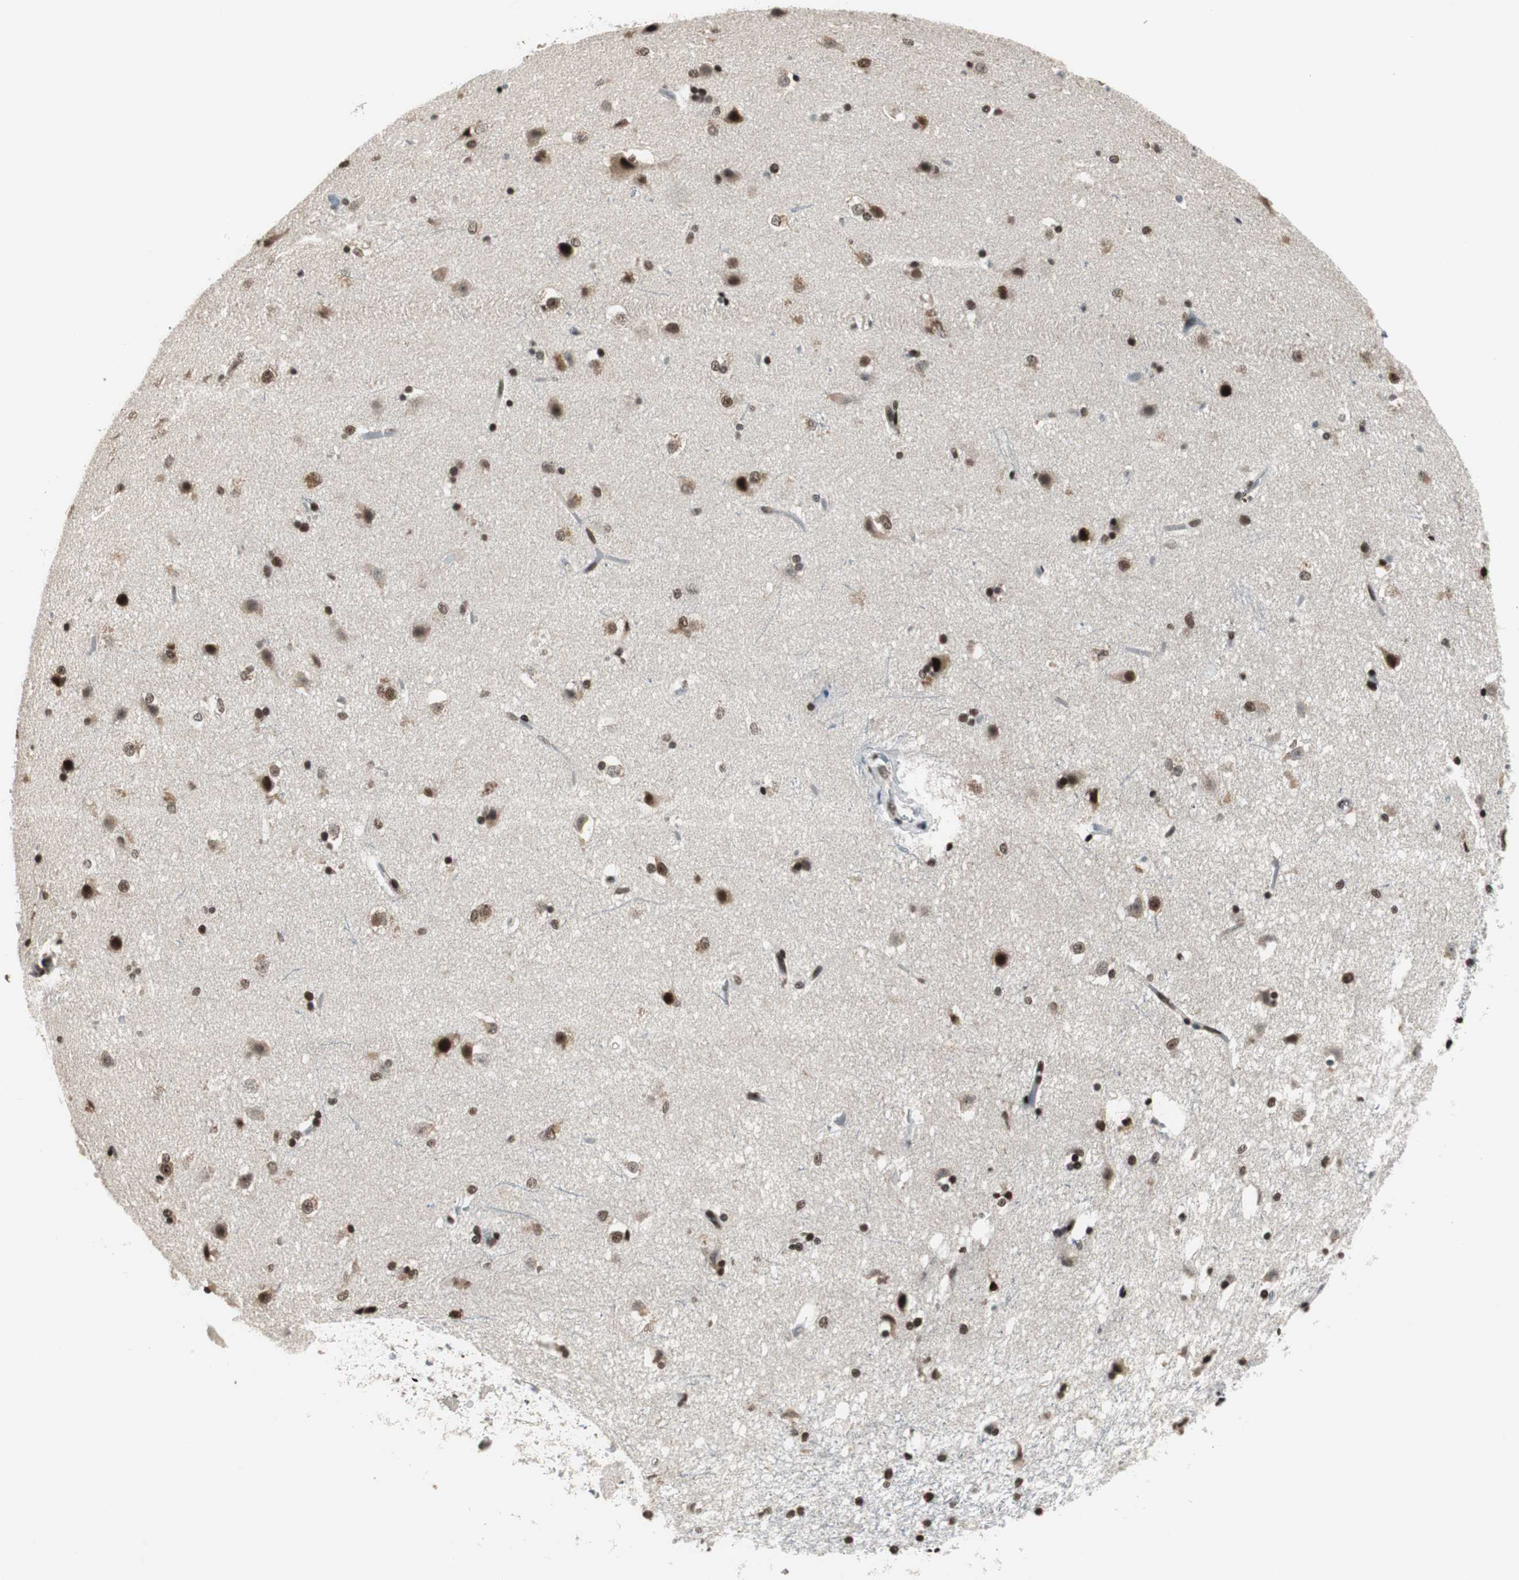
{"staining": {"intensity": "strong", "quantity": ">75%", "location": "nuclear"}, "tissue": "caudate", "cell_type": "Glial cells", "image_type": "normal", "snomed": [{"axis": "morphology", "description": "Normal tissue, NOS"}, {"axis": "topography", "description": "Lateral ventricle wall"}], "caption": "Human caudate stained for a protein (brown) displays strong nuclear positive staining in approximately >75% of glial cells.", "gene": "CDK9", "patient": {"sex": "female", "age": 19}}